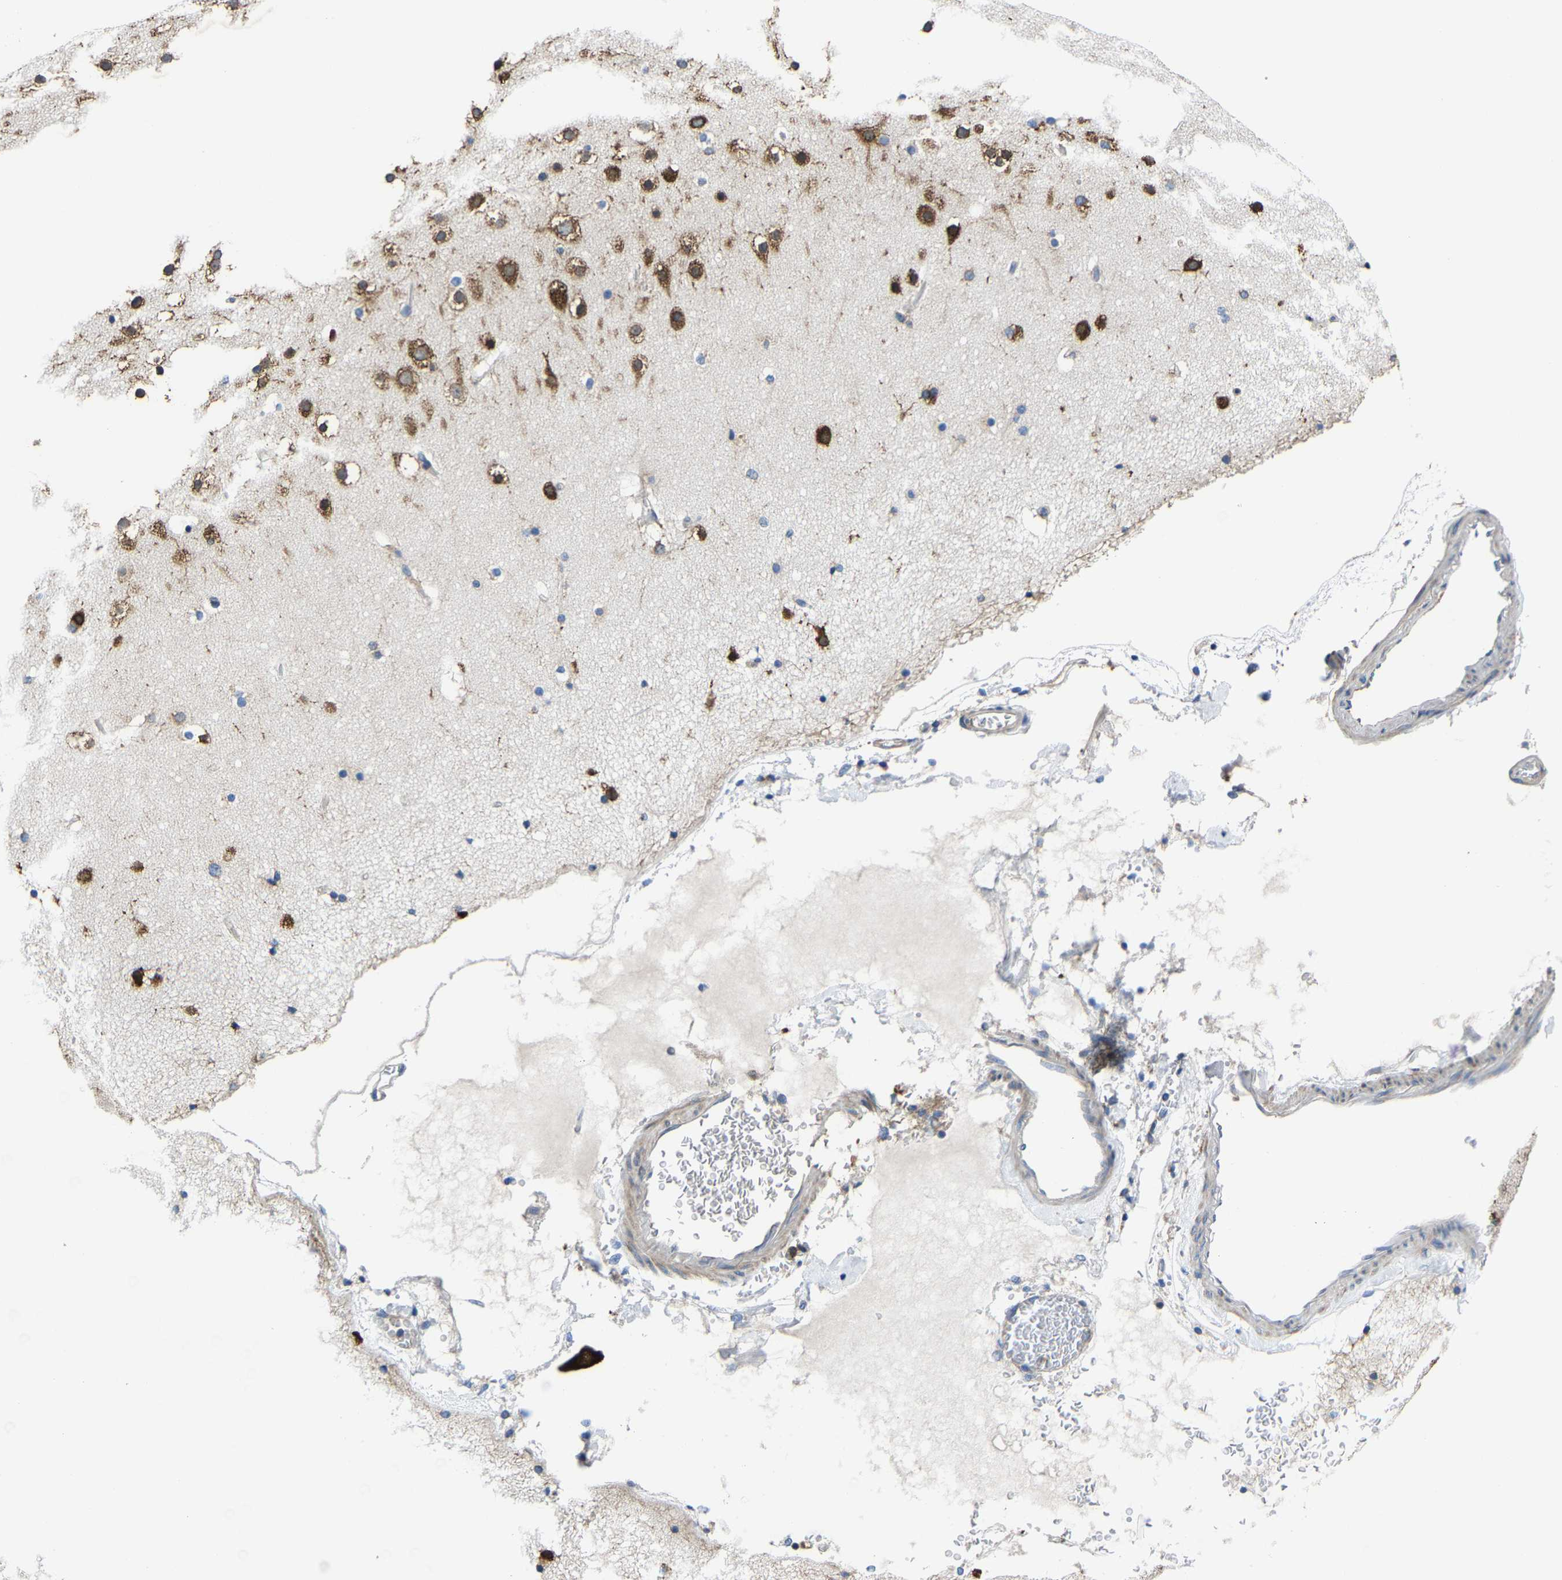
{"staining": {"intensity": "negative", "quantity": "none", "location": "none"}, "tissue": "cerebral cortex", "cell_type": "Endothelial cells", "image_type": "normal", "snomed": [{"axis": "morphology", "description": "Normal tissue, NOS"}, {"axis": "topography", "description": "Cerebral cortex"}], "caption": "Micrograph shows no protein positivity in endothelial cells of normal cerebral cortex. (Brightfield microscopy of DAB immunohistochemistry at high magnification).", "gene": "G3BP2", "patient": {"sex": "male", "age": 57}}